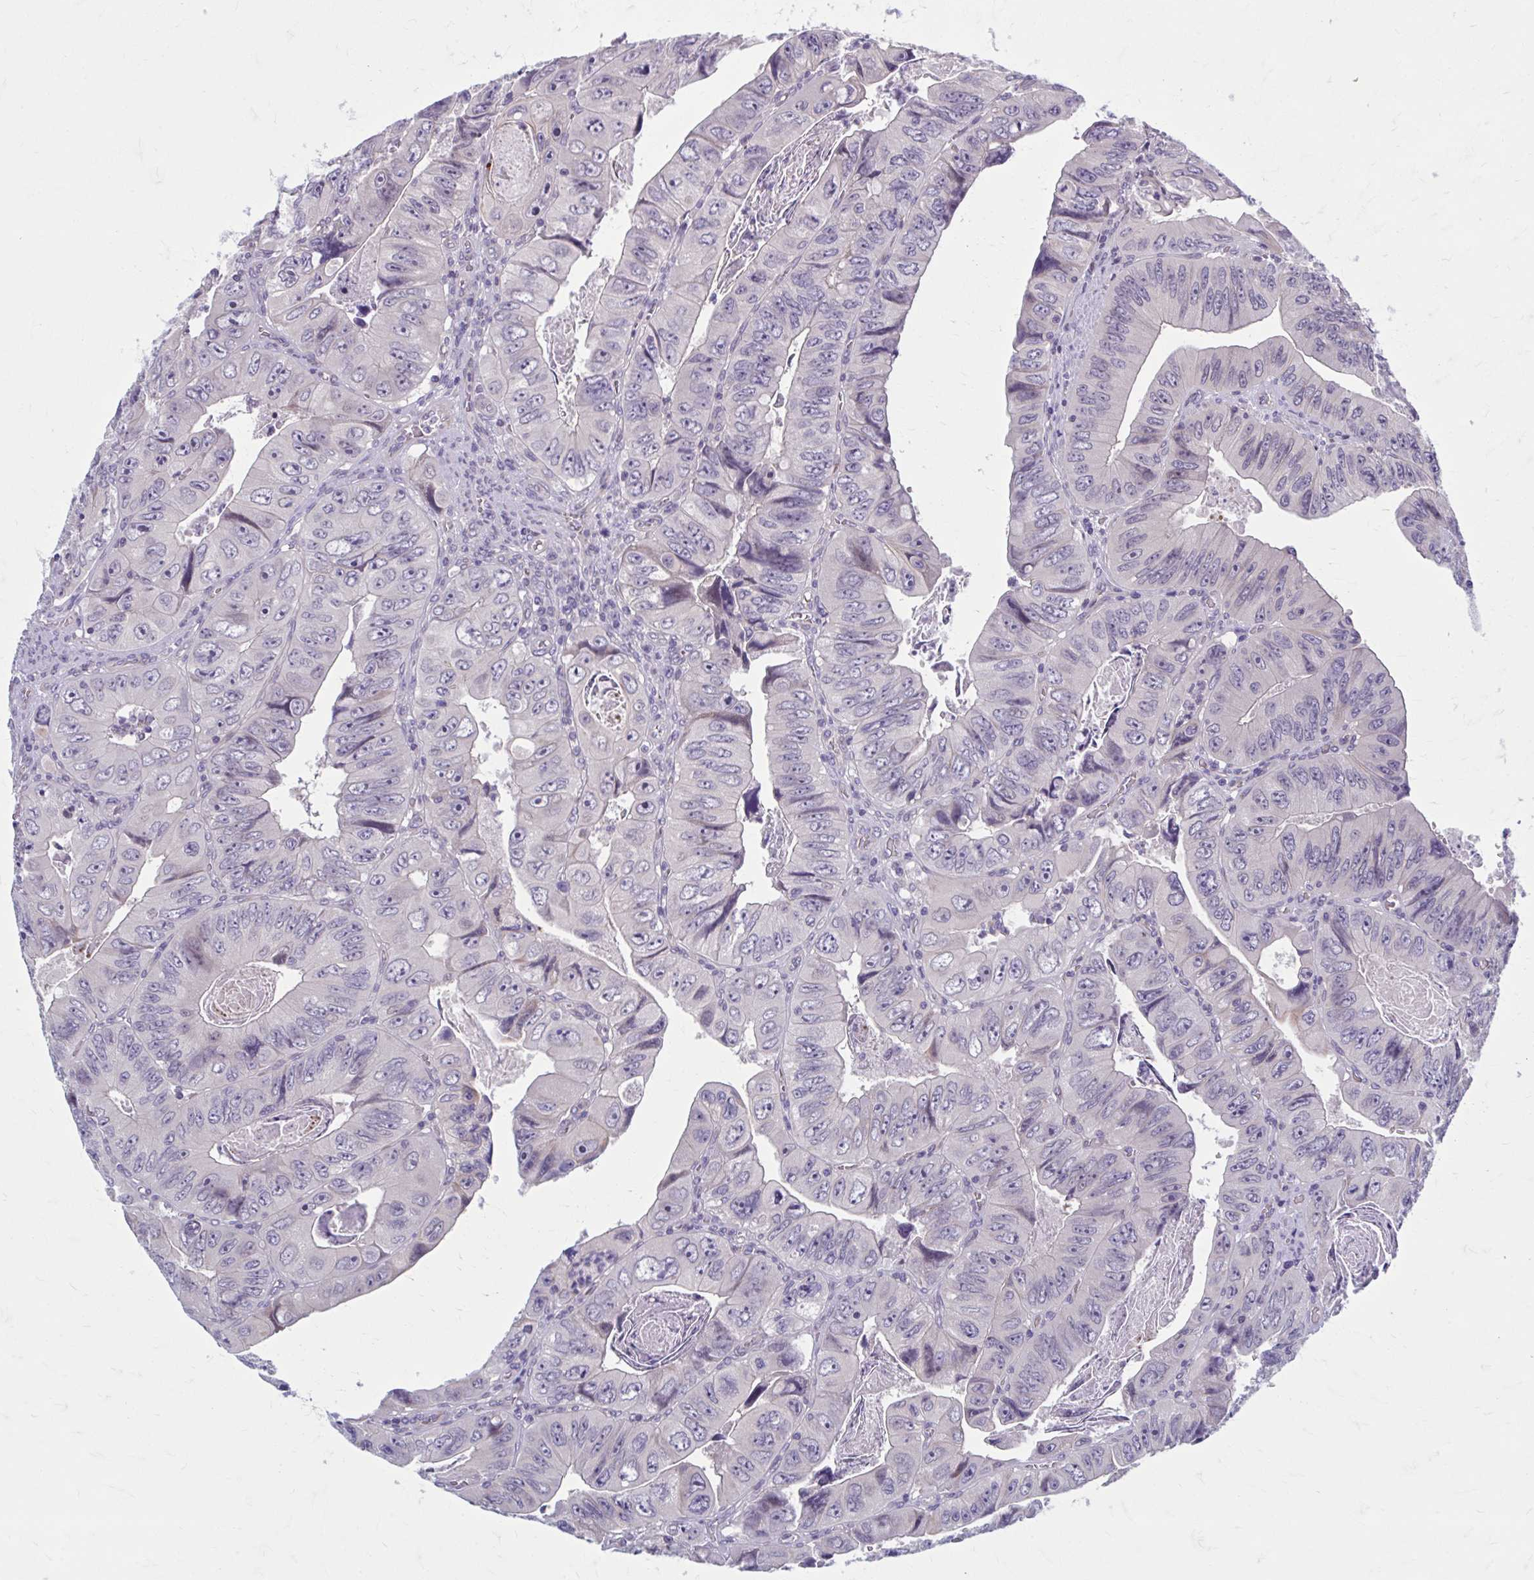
{"staining": {"intensity": "negative", "quantity": "none", "location": "none"}, "tissue": "colorectal cancer", "cell_type": "Tumor cells", "image_type": "cancer", "snomed": [{"axis": "morphology", "description": "Adenocarcinoma, NOS"}, {"axis": "topography", "description": "Colon"}], "caption": "An immunohistochemistry photomicrograph of adenocarcinoma (colorectal) is shown. There is no staining in tumor cells of adenocarcinoma (colorectal). (DAB (3,3'-diaminobenzidine) immunohistochemistry (IHC), high magnification).", "gene": "CHST3", "patient": {"sex": "female", "age": 84}}